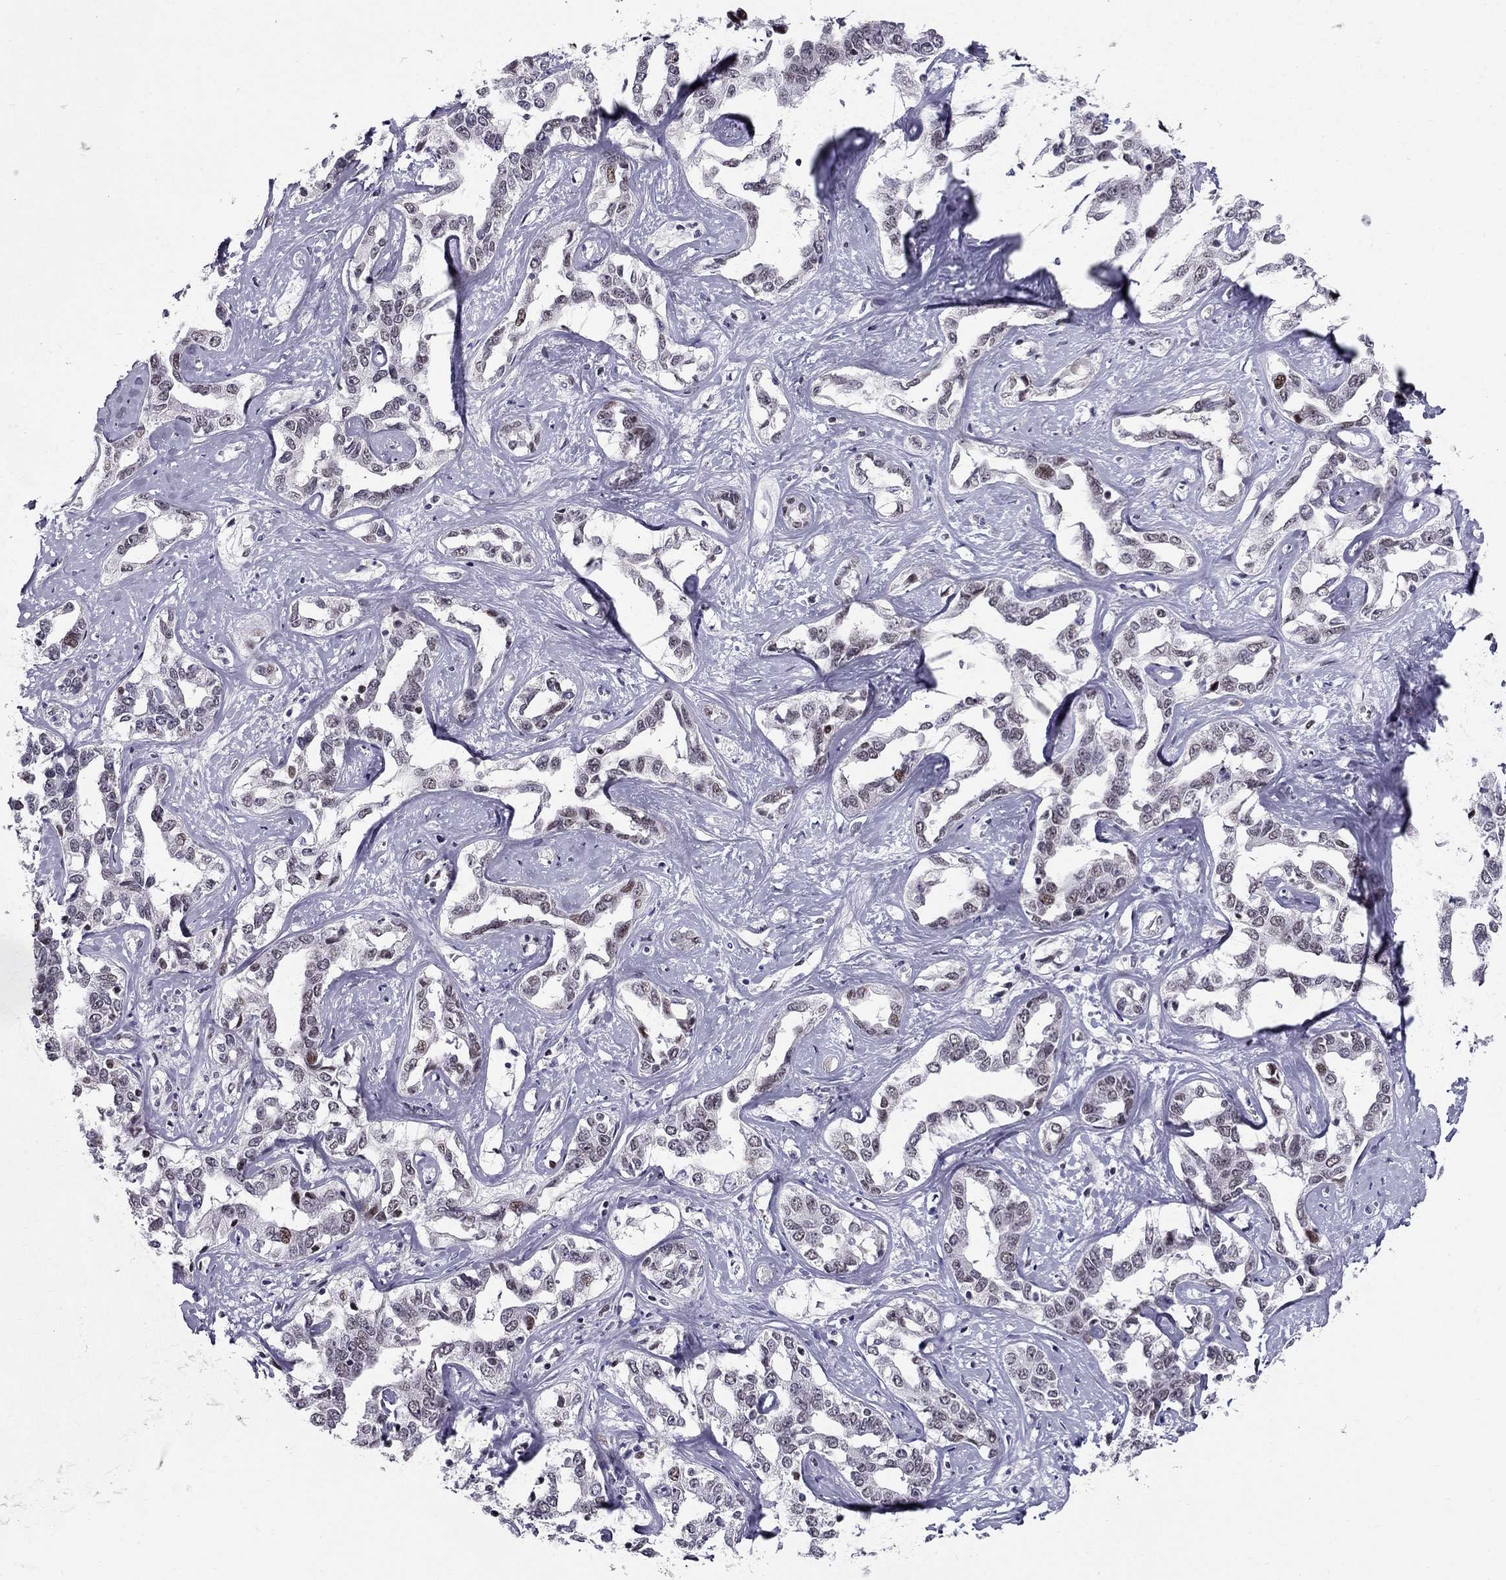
{"staining": {"intensity": "negative", "quantity": "none", "location": "none"}, "tissue": "liver cancer", "cell_type": "Tumor cells", "image_type": "cancer", "snomed": [{"axis": "morphology", "description": "Cholangiocarcinoma"}, {"axis": "topography", "description": "Liver"}], "caption": "Immunohistochemistry of human liver cancer (cholangiocarcinoma) demonstrates no expression in tumor cells. Brightfield microscopy of immunohistochemistry (IHC) stained with DAB (3,3'-diaminobenzidine) (brown) and hematoxylin (blue), captured at high magnification.", "gene": "RPRD2", "patient": {"sex": "male", "age": 59}}